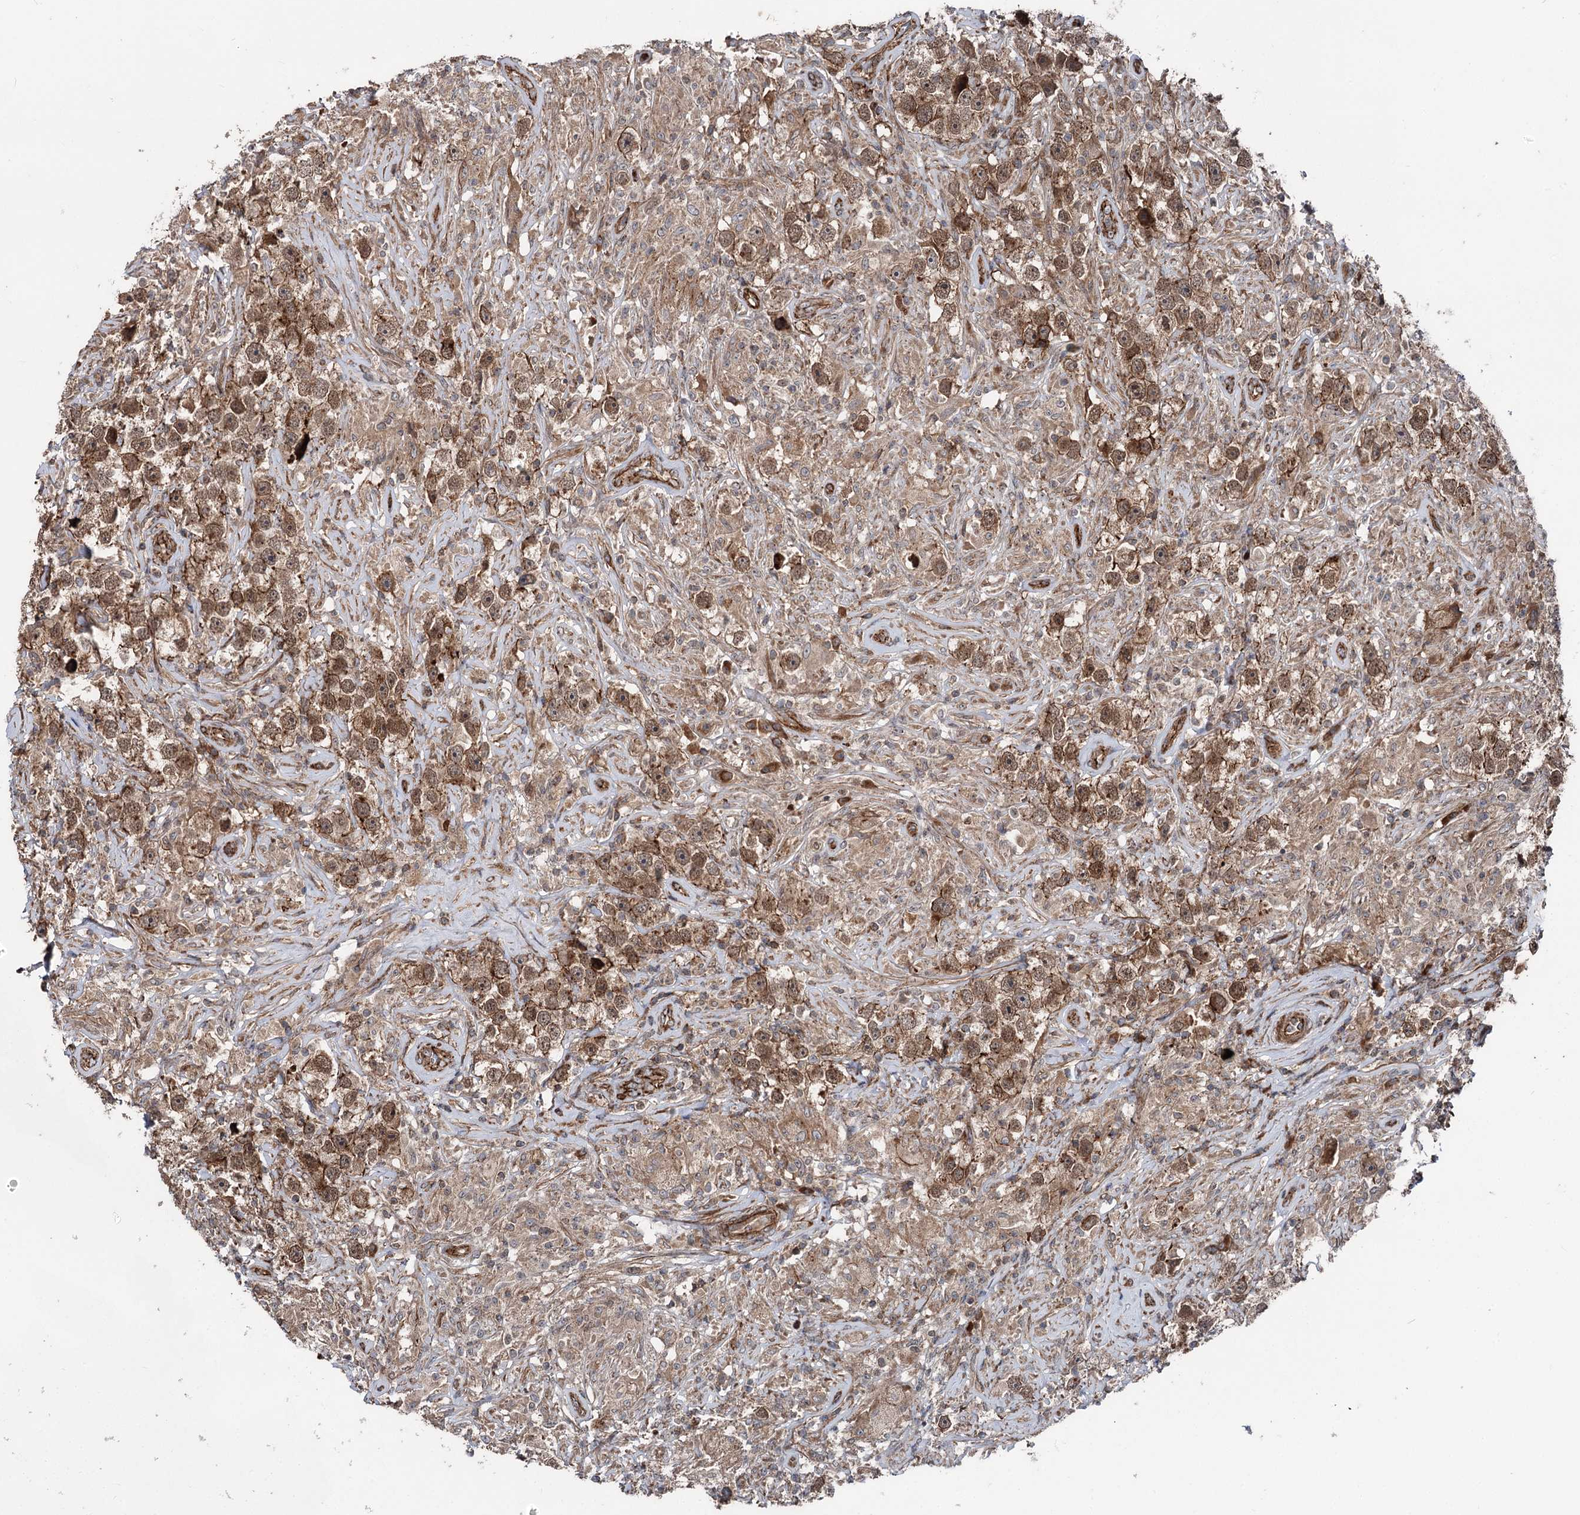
{"staining": {"intensity": "moderate", "quantity": ">75%", "location": "cytoplasmic/membranous,nuclear"}, "tissue": "testis cancer", "cell_type": "Tumor cells", "image_type": "cancer", "snomed": [{"axis": "morphology", "description": "Seminoma, NOS"}, {"axis": "topography", "description": "Testis"}], "caption": "Tumor cells exhibit medium levels of moderate cytoplasmic/membranous and nuclear staining in approximately >75% of cells in testis cancer. The staining was performed using DAB, with brown indicating positive protein expression. Nuclei are stained blue with hematoxylin.", "gene": "ITFG2", "patient": {"sex": "male", "age": 49}}